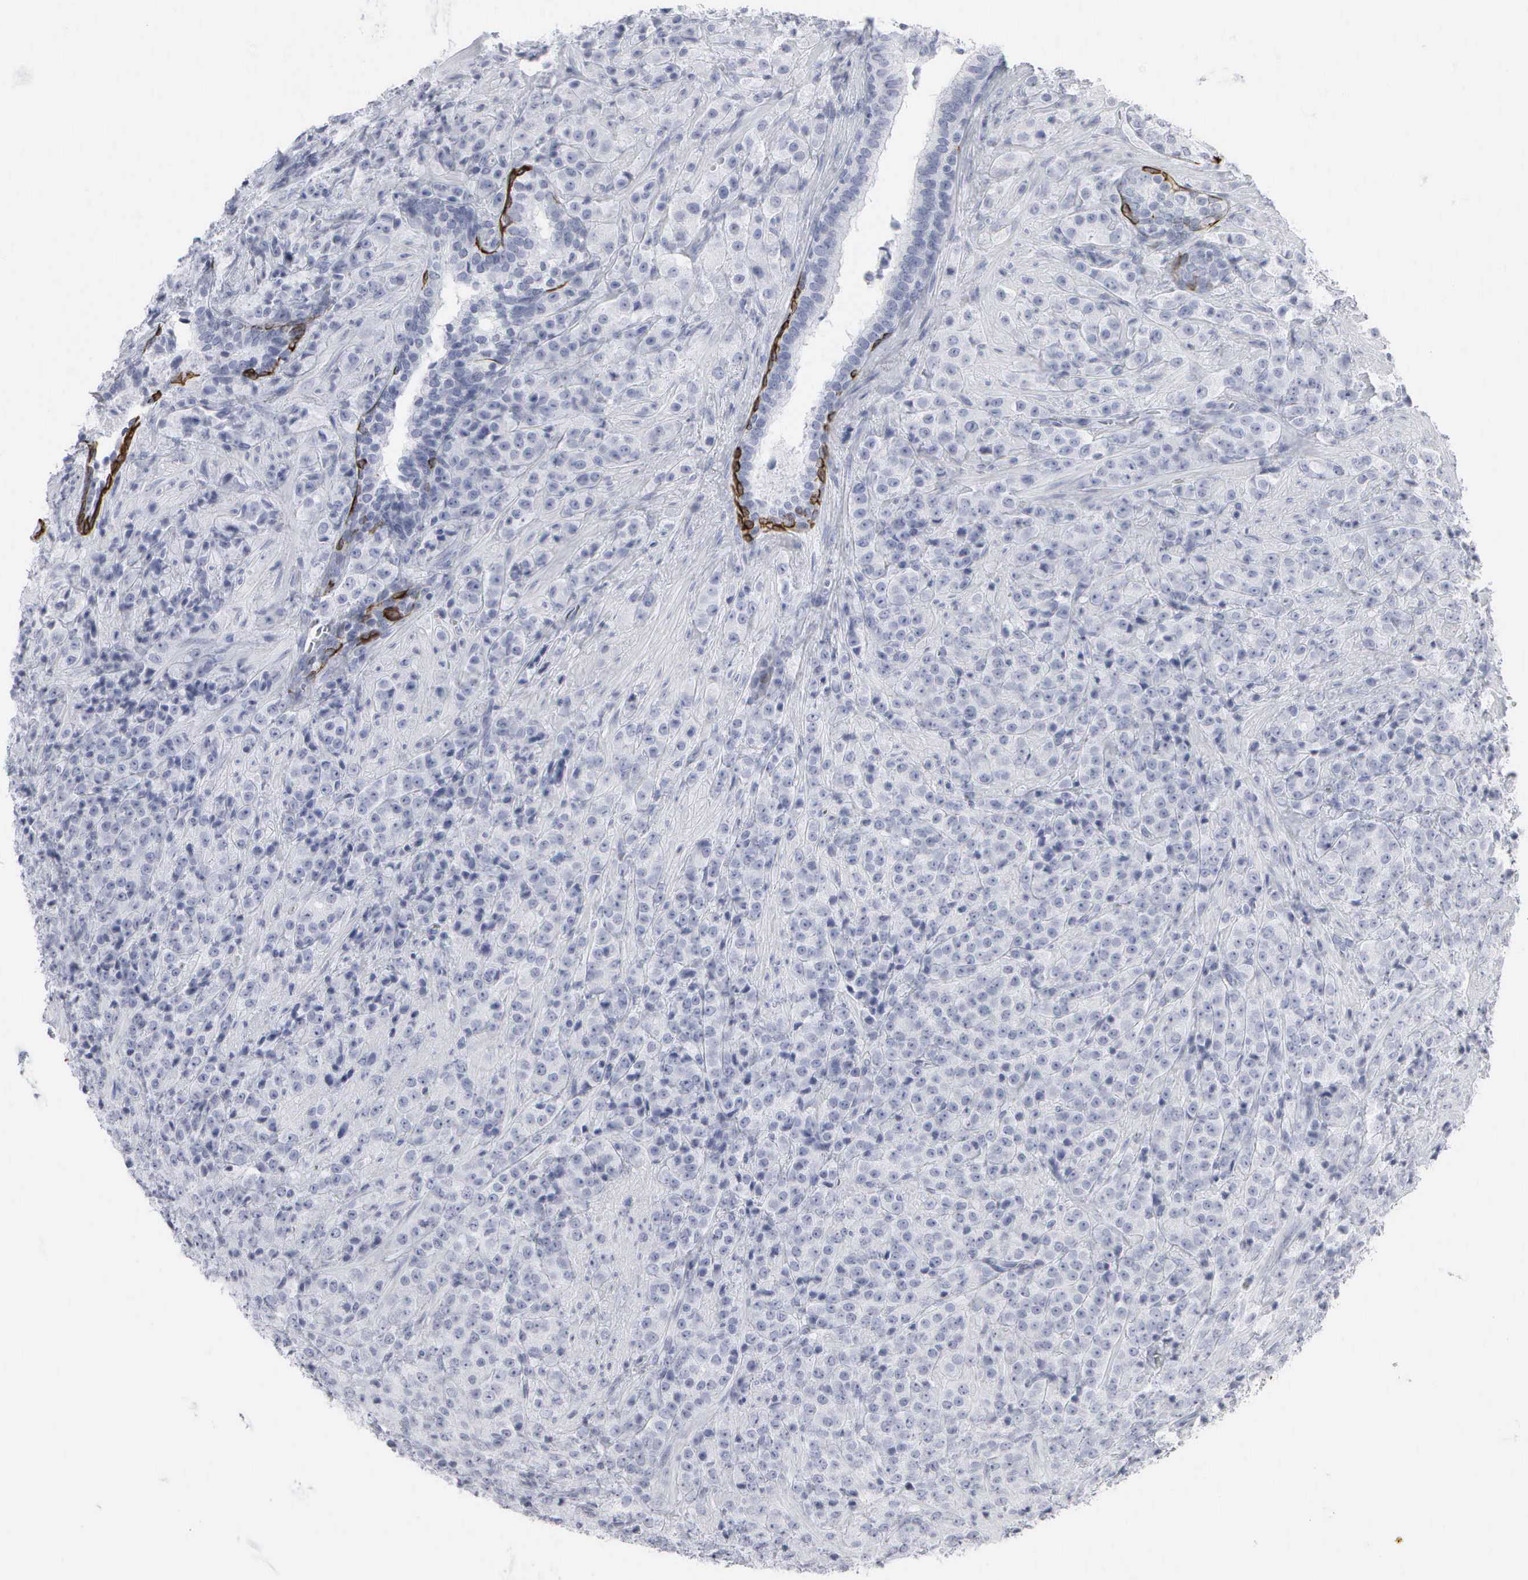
{"staining": {"intensity": "negative", "quantity": "none", "location": "none"}, "tissue": "prostate cancer", "cell_type": "Tumor cells", "image_type": "cancer", "snomed": [{"axis": "morphology", "description": "Adenocarcinoma, Medium grade"}, {"axis": "topography", "description": "Prostate"}], "caption": "High magnification brightfield microscopy of medium-grade adenocarcinoma (prostate) stained with DAB (brown) and counterstained with hematoxylin (blue): tumor cells show no significant expression.", "gene": "KRT14", "patient": {"sex": "male", "age": 70}}